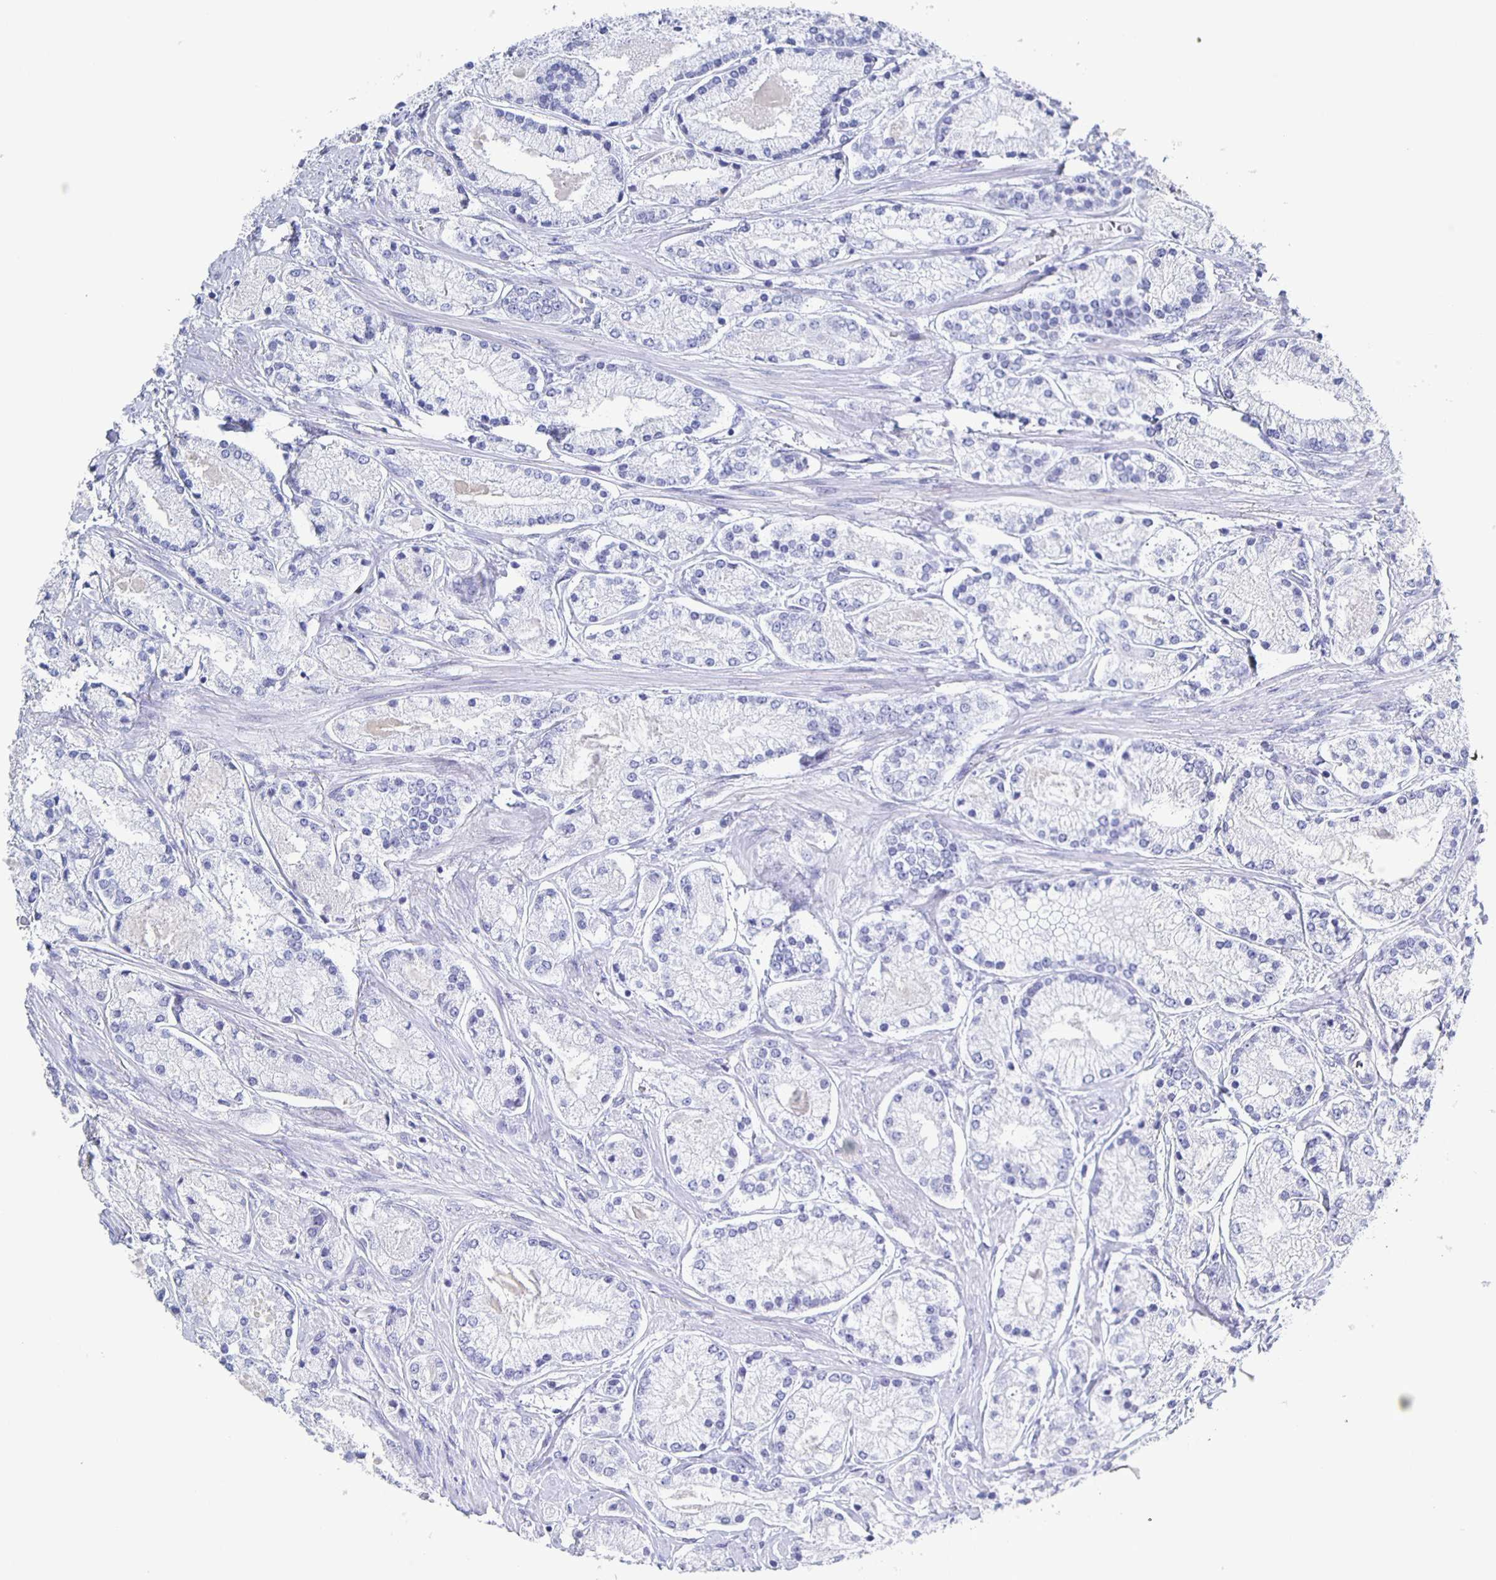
{"staining": {"intensity": "negative", "quantity": "none", "location": "none"}, "tissue": "prostate cancer", "cell_type": "Tumor cells", "image_type": "cancer", "snomed": [{"axis": "morphology", "description": "Adenocarcinoma, High grade"}, {"axis": "topography", "description": "Prostate"}], "caption": "Immunohistochemistry (IHC) micrograph of human prostate adenocarcinoma (high-grade) stained for a protein (brown), which displays no staining in tumor cells.", "gene": "CCDC17", "patient": {"sex": "male", "age": 67}}